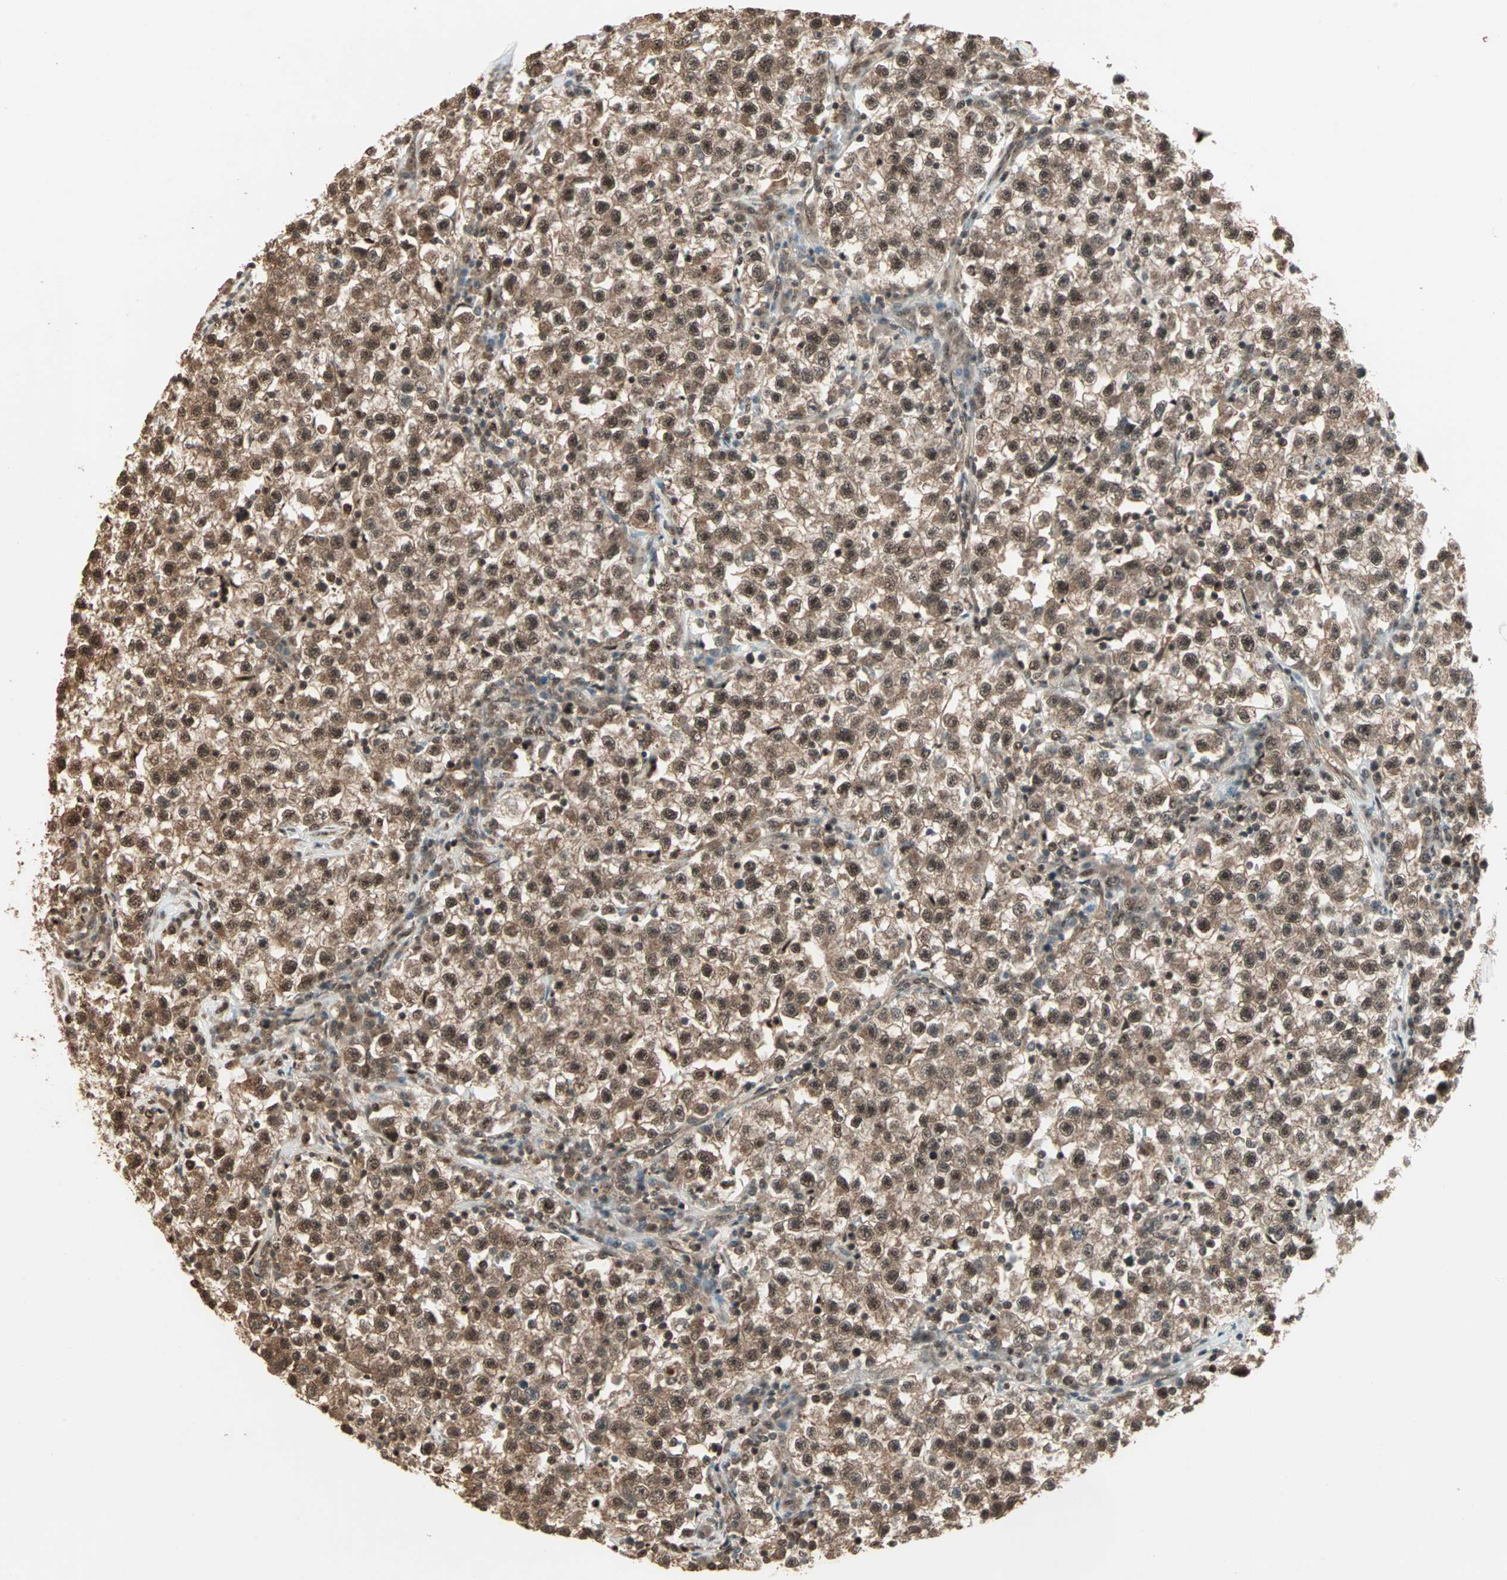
{"staining": {"intensity": "moderate", "quantity": ">75%", "location": "cytoplasmic/membranous,nuclear"}, "tissue": "testis cancer", "cell_type": "Tumor cells", "image_type": "cancer", "snomed": [{"axis": "morphology", "description": "Seminoma, NOS"}, {"axis": "topography", "description": "Testis"}], "caption": "Immunohistochemical staining of human seminoma (testis) exhibits medium levels of moderate cytoplasmic/membranous and nuclear protein expression in approximately >75% of tumor cells.", "gene": "ZNF701", "patient": {"sex": "male", "age": 22}}